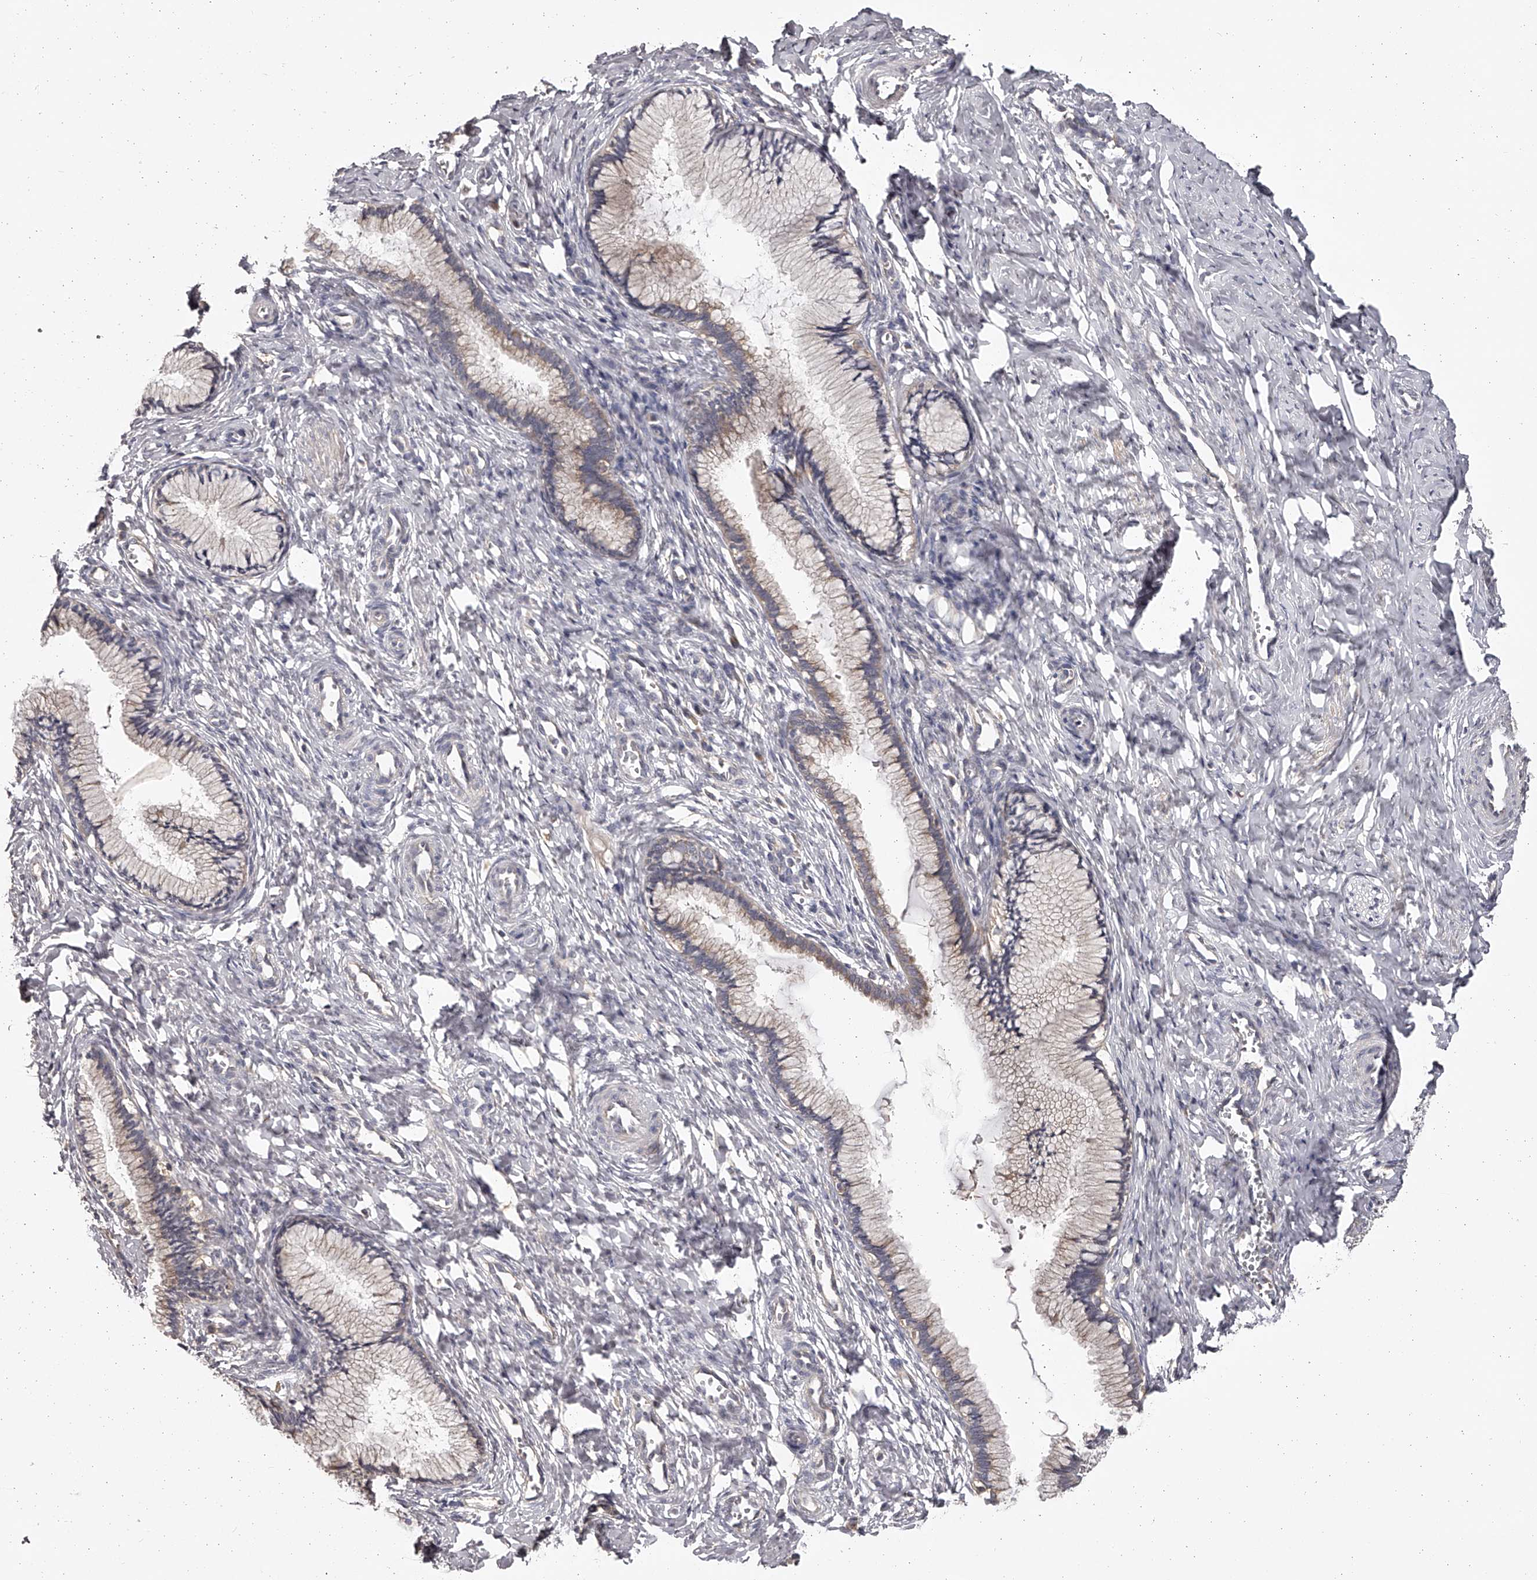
{"staining": {"intensity": "weak", "quantity": "25%-75%", "location": "cytoplasmic/membranous"}, "tissue": "cervix", "cell_type": "Glandular cells", "image_type": "normal", "snomed": [{"axis": "morphology", "description": "Normal tissue, NOS"}, {"axis": "topography", "description": "Cervix"}], "caption": "Glandular cells reveal low levels of weak cytoplasmic/membranous positivity in approximately 25%-75% of cells in unremarkable cervix. (DAB IHC, brown staining for protein, blue staining for nuclei).", "gene": "TNN", "patient": {"sex": "female", "age": 27}}